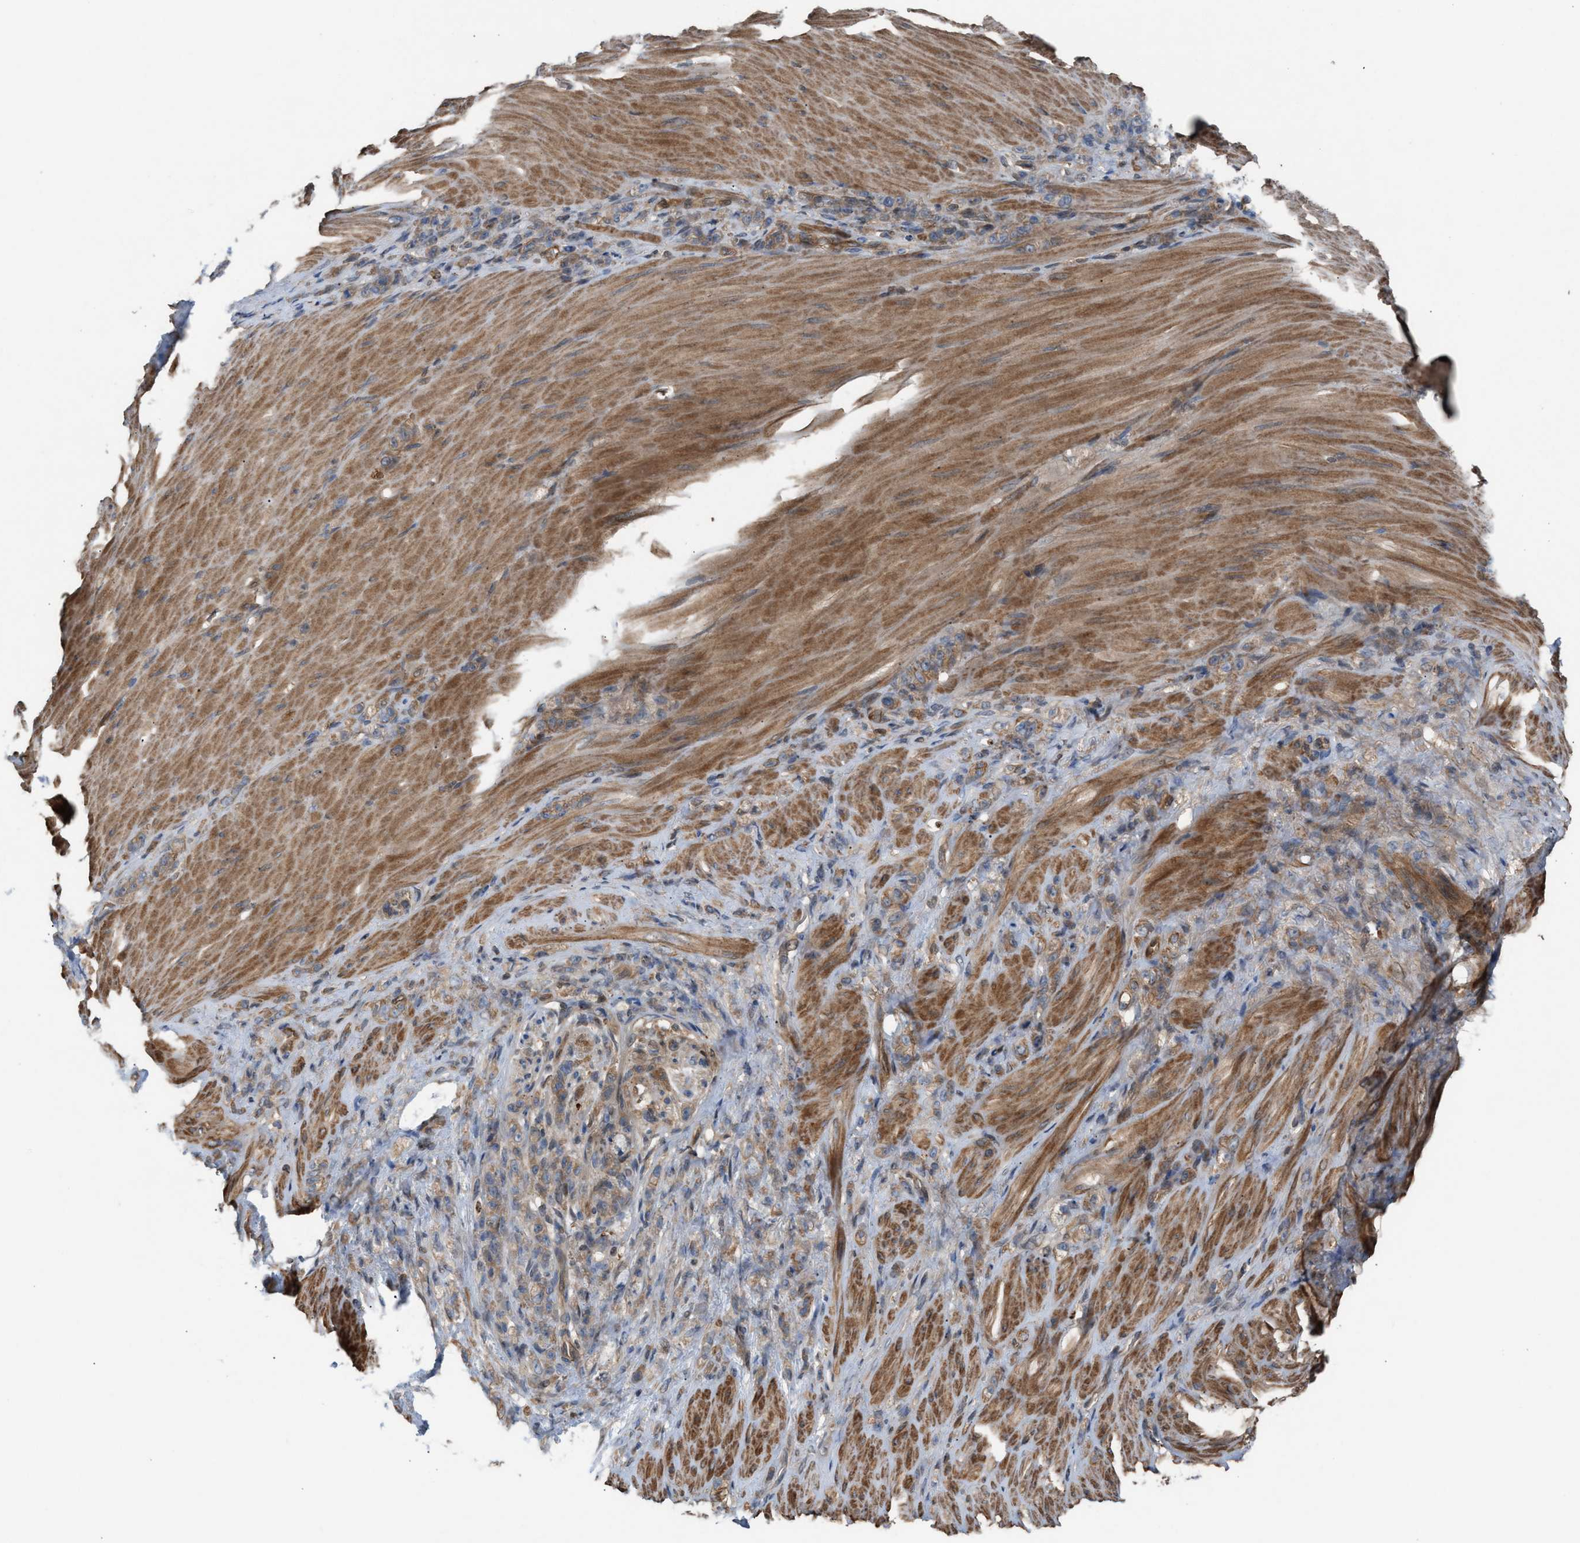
{"staining": {"intensity": "weak", "quantity": ">75%", "location": "cytoplasmic/membranous"}, "tissue": "stomach cancer", "cell_type": "Tumor cells", "image_type": "cancer", "snomed": [{"axis": "morphology", "description": "Normal tissue, NOS"}, {"axis": "morphology", "description": "Adenocarcinoma, NOS"}, {"axis": "topography", "description": "Stomach"}], "caption": "Protein expression analysis of stomach cancer (adenocarcinoma) exhibits weak cytoplasmic/membranous expression in about >75% of tumor cells.", "gene": "TPK1", "patient": {"sex": "male", "age": 82}}